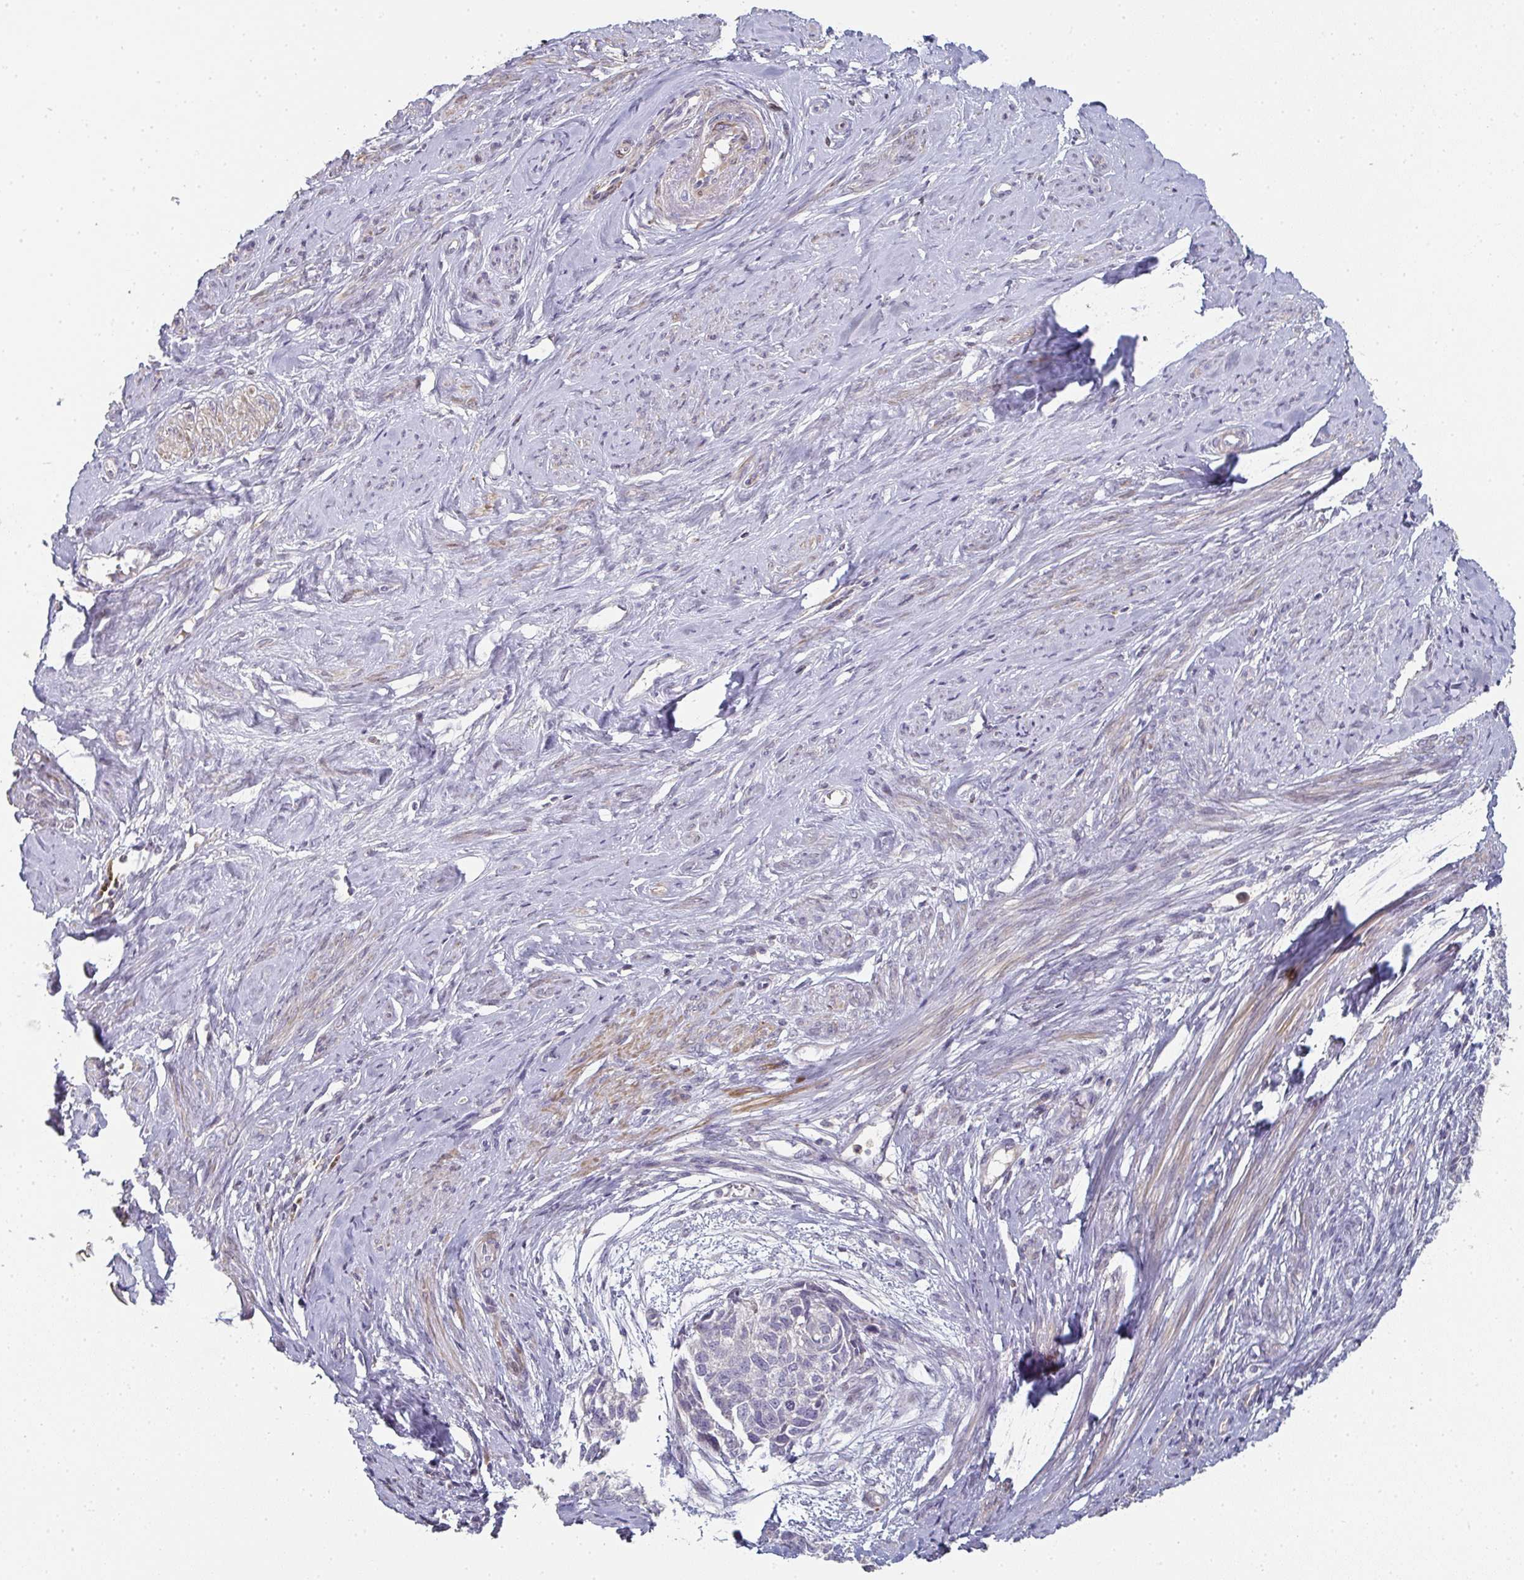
{"staining": {"intensity": "negative", "quantity": "none", "location": "none"}, "tissue": "cervical cancer", "cell_type": "Tumor cells", "image_type": "cancer", "snomed": [{"axis": "morphology", "description": "Squamous cell carcinoma, NOS"}, {"axis": "topography", "description": "Cervix"}], "caption": "Human cervical cancer (squamous cell carcinoma) stained for a protein using immunohistochemistry (IHC) reveals no staining in tumor cells.", "gene": "A1CF", "patient": {"sex": "female", "age": 63}}